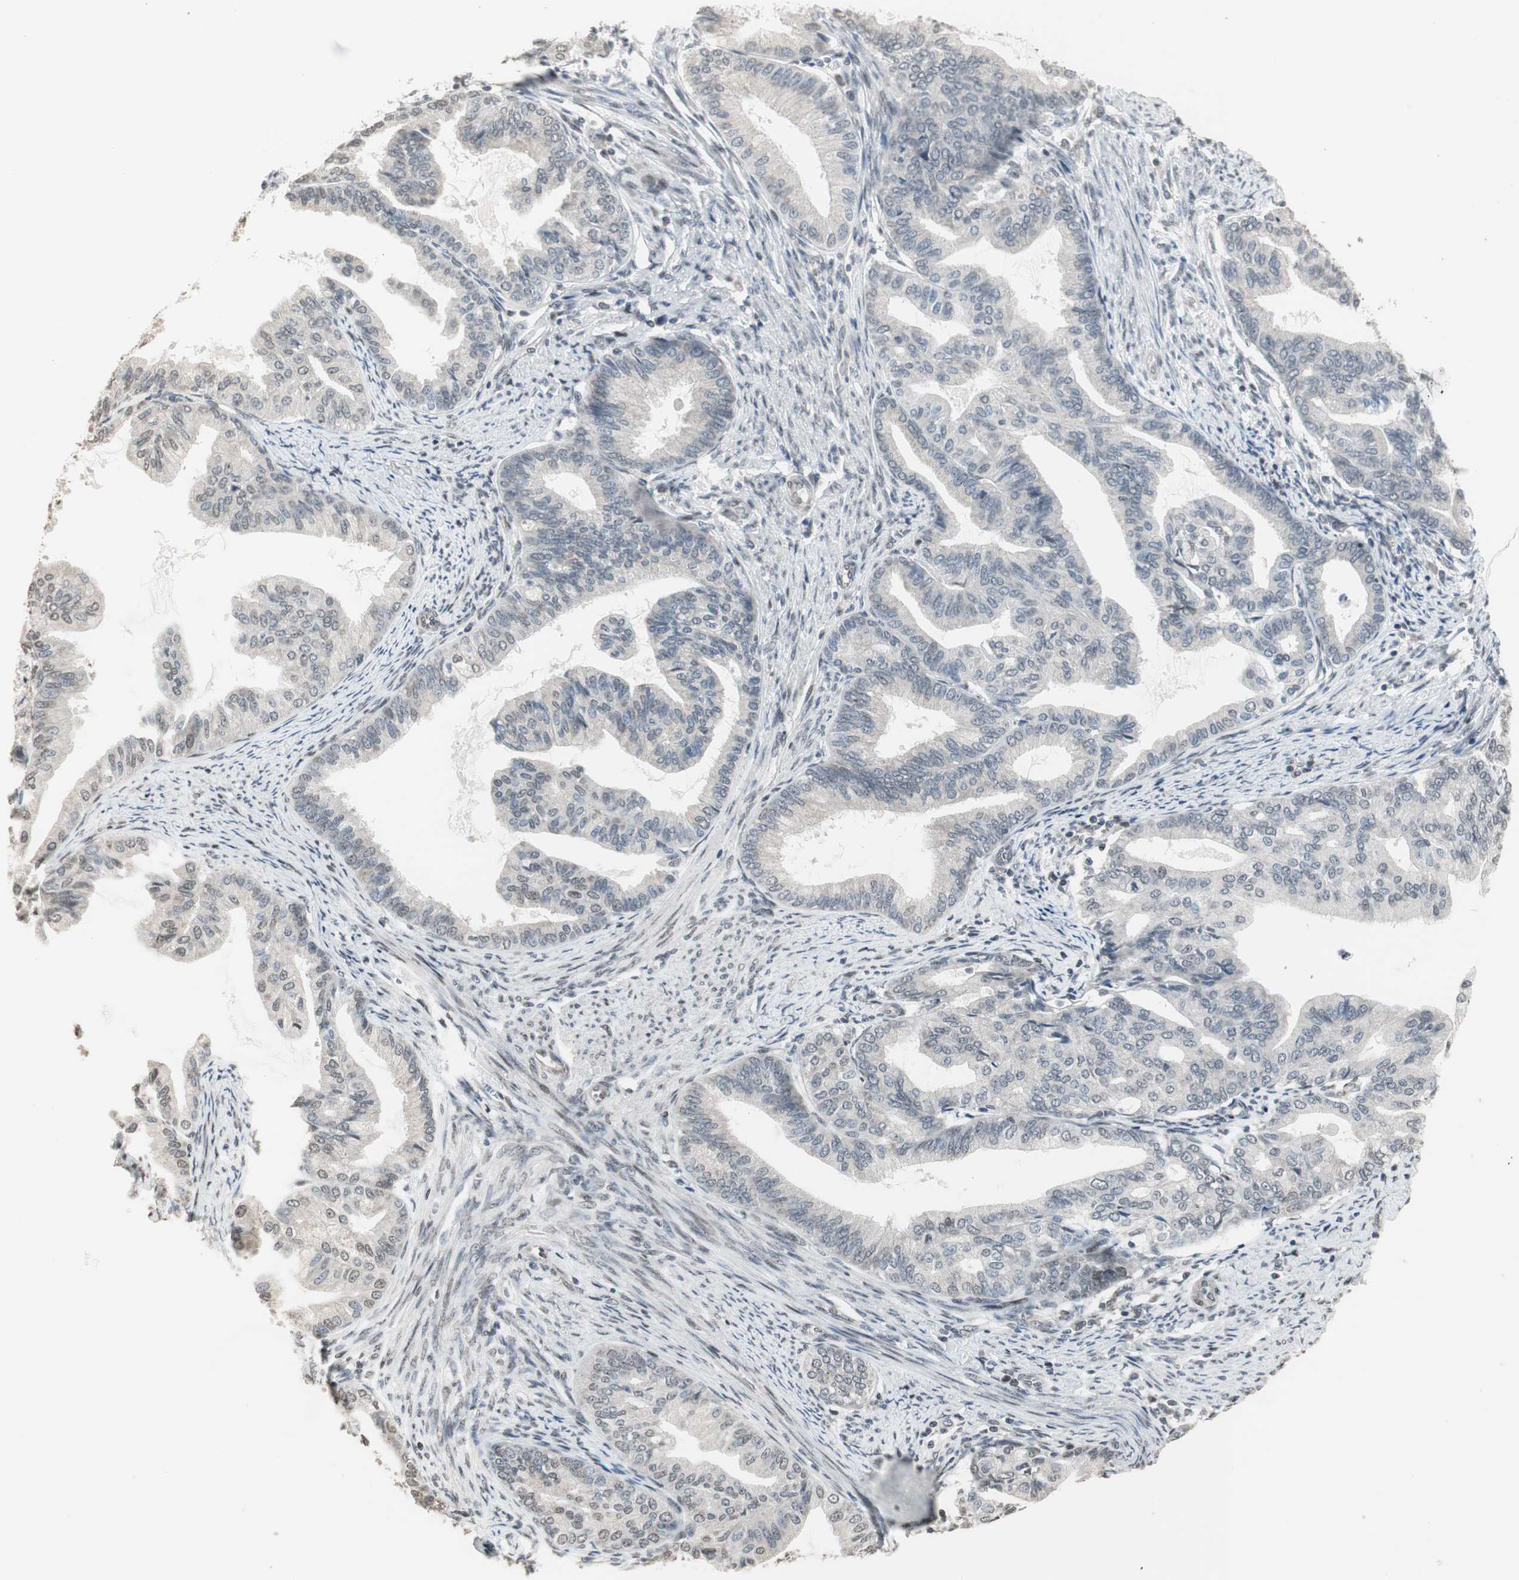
{"staining": {"intensity": "negative", "quantity": "none", "location": "none"}, "tissue": "endometrial cancer", "cell_type": "Tumor cells", "image_type": "cancer", "snomed": [{"axis": "morphology", "description": "Adenocarcinoma, NOS"}, {"axis": "topography", "description": "Endometrium"}], "caption": "Immunohistochemistry (IHC) photomicrograph of neoplastic tissue: human endometrial cancer (adenocarcinoma) stained with DAB demonstrates no significant protein expression in tumor cells.", "gene": "CBLC", "patient": {"sex": "female", "age": 86}}